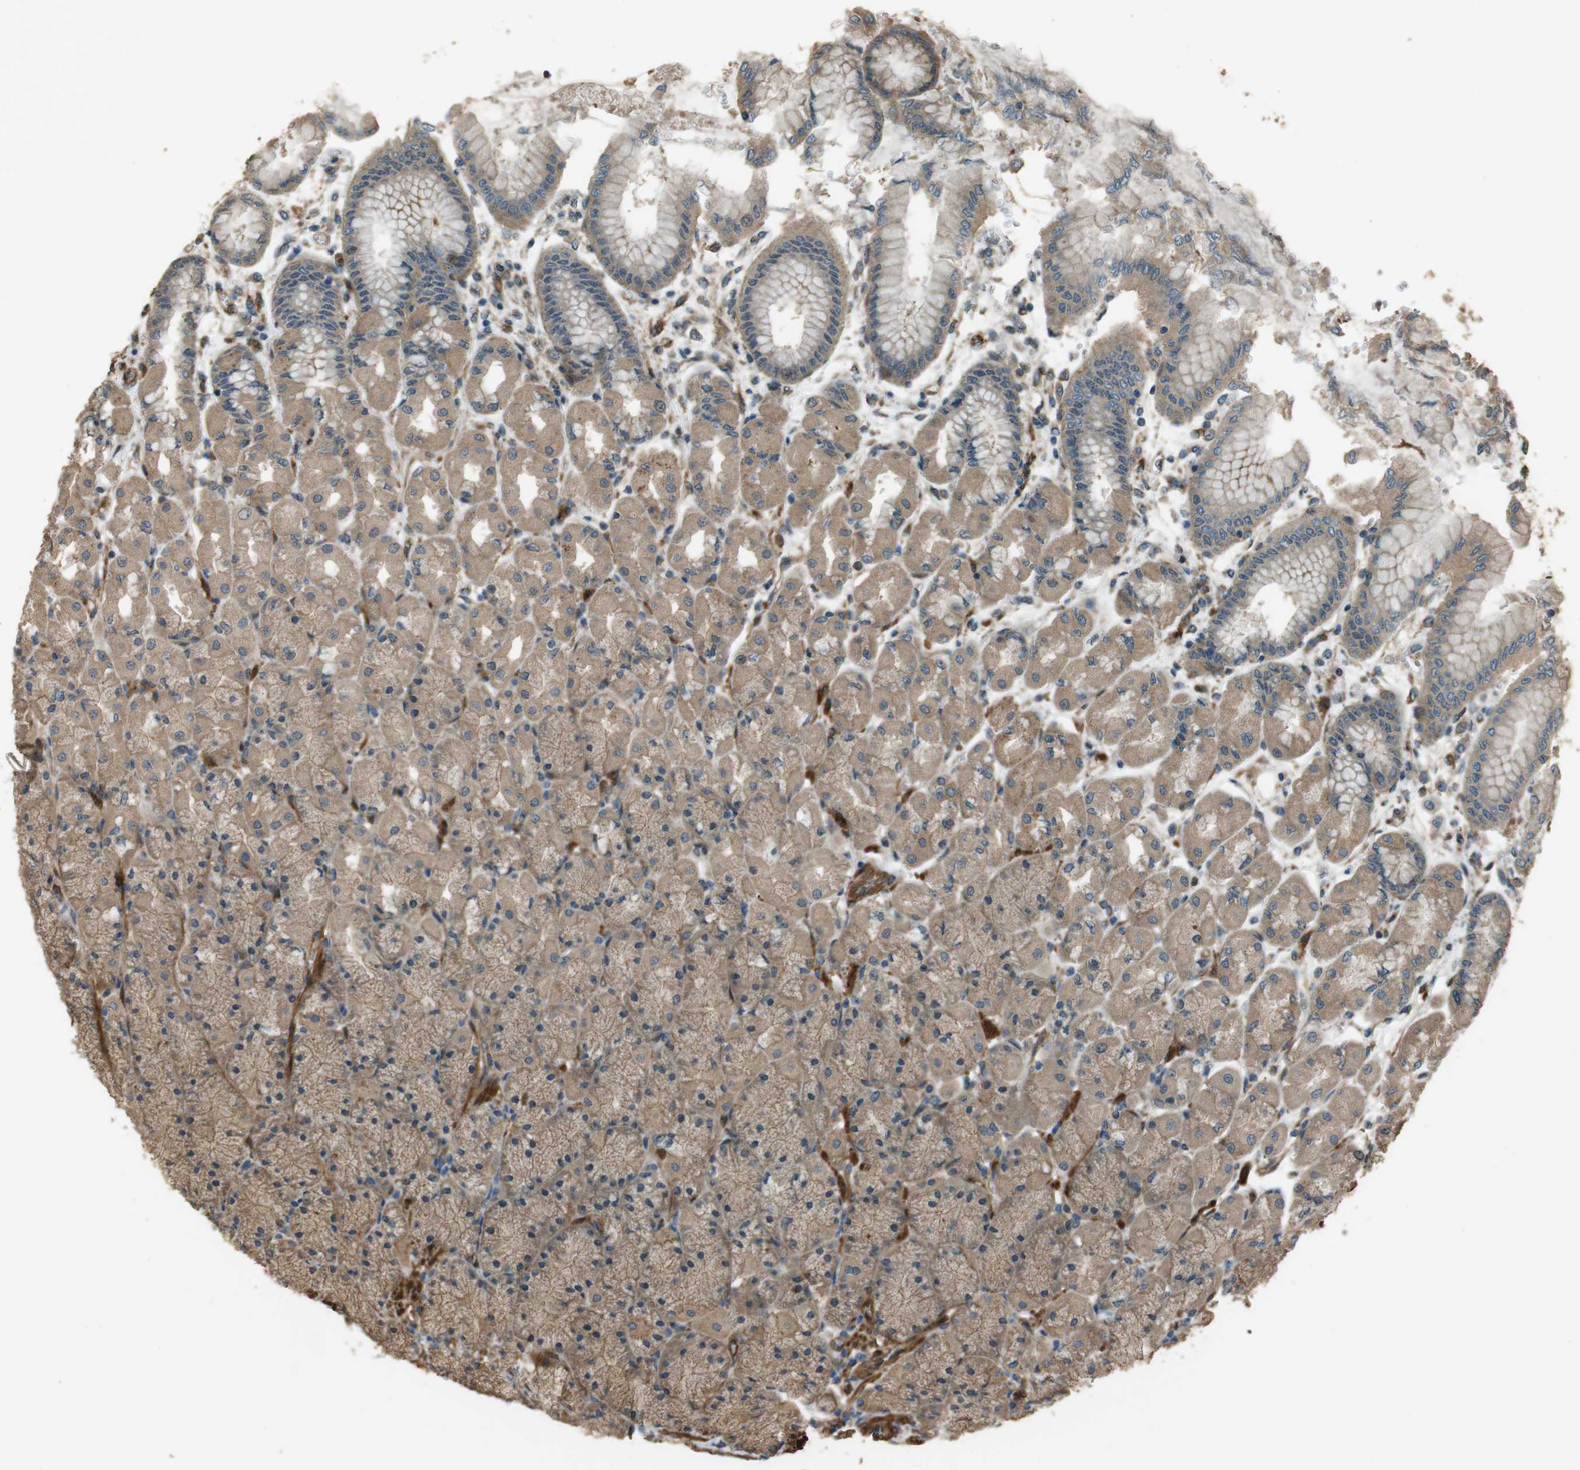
{"staining": {"intensity": "moderate", "quantity": ">75%", "location": "cytoplasmic/membranous"}, "tissue": "stomach", "cell_type": "Glandular cells", "image_type": "normal", "snomed": [{"axis": "morphology", "description": "Normal tissue, NOS"}, {"axis": "topography", "description": "Stomach, upper"}], "caption": "Protein staining of unremarkable stomach exhibits moderate cytoplasmic/membranous expression in about >75% of glandular cells. Using DAB (3,3'-diaminobenzidine) (brown) and hematoxylin (blue) stains, captured at high magnification using brightfield microscopy.", "gene": "MSRB3", "patient": {"sex": "female", "age": 56}}